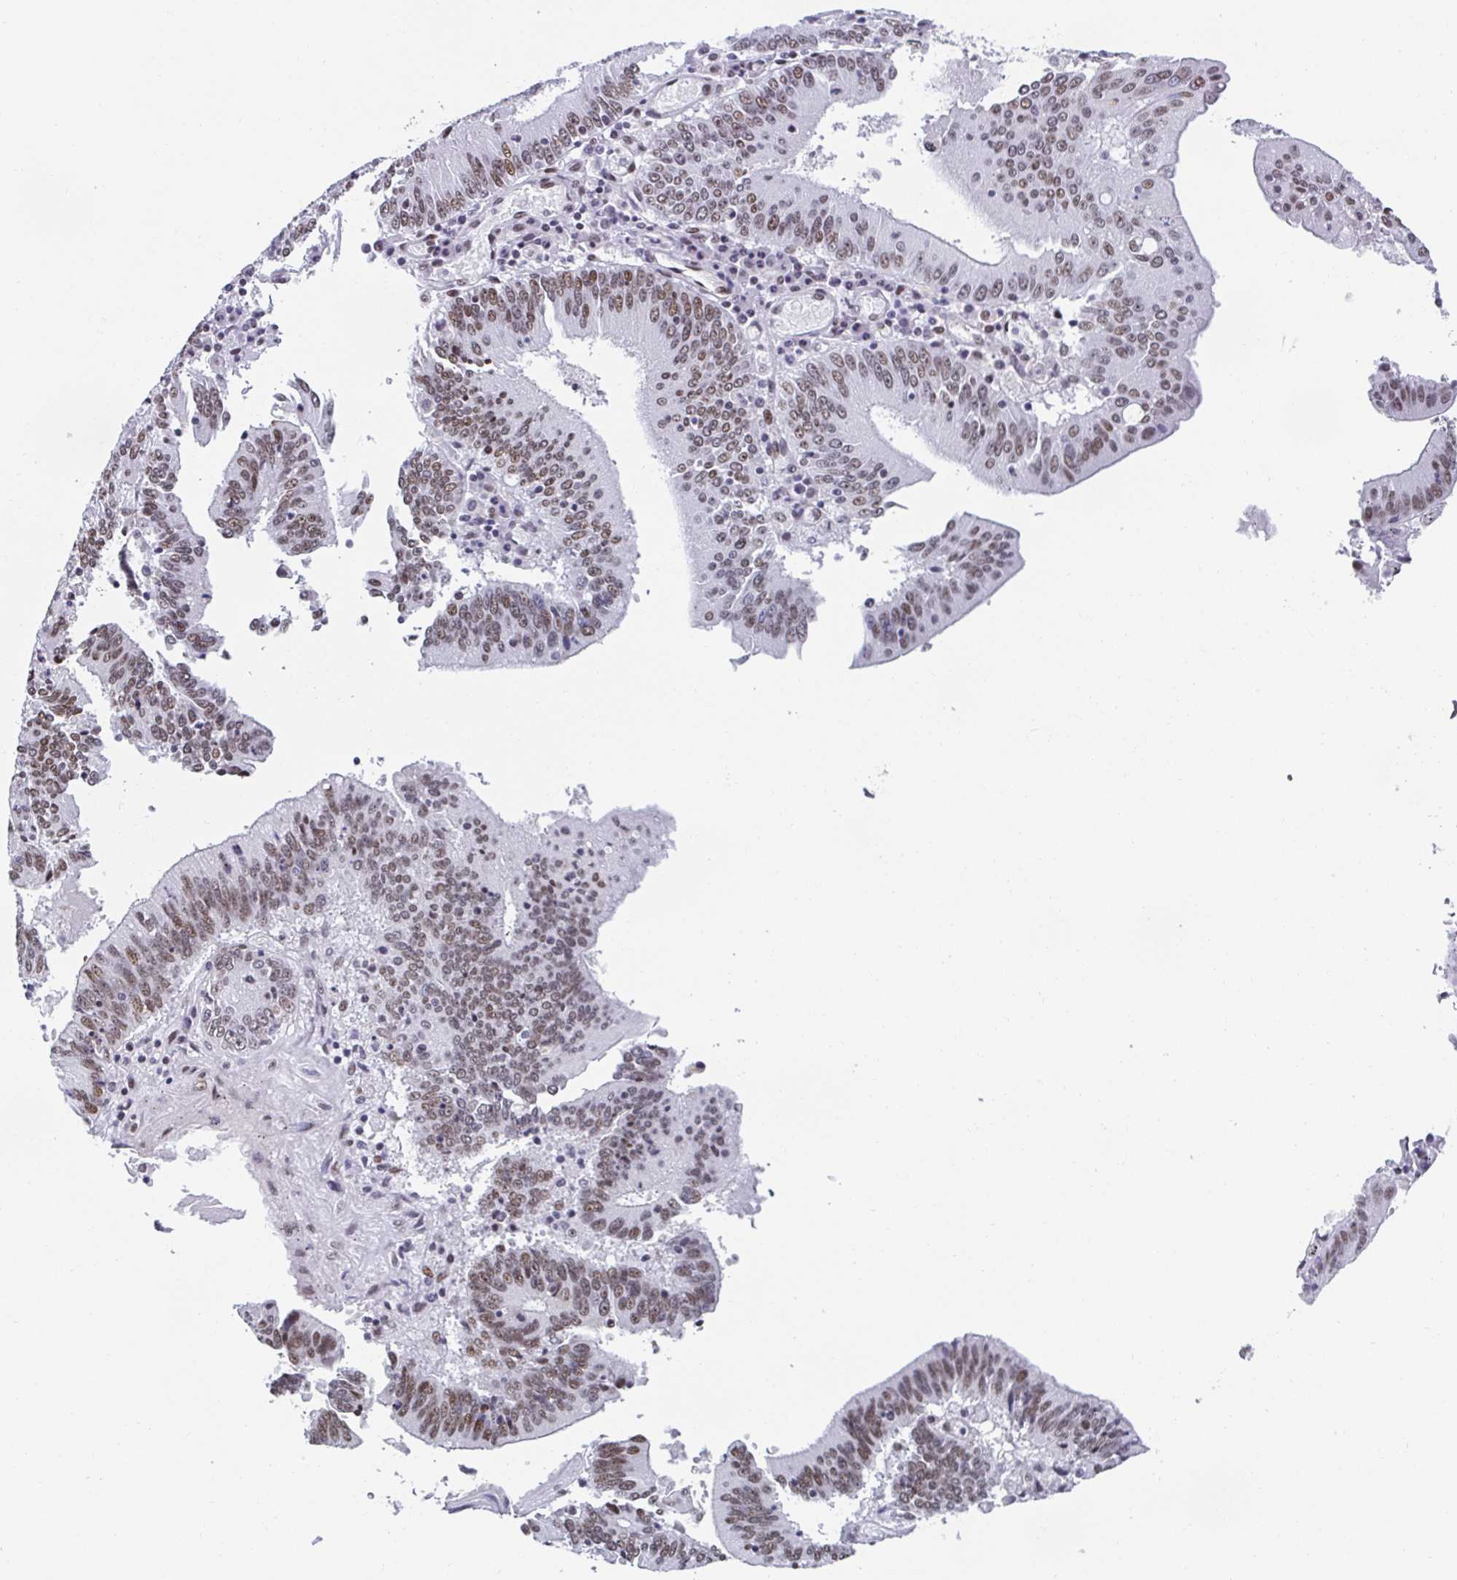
{"staining": {"intensity": "moderate", "quantity": ">75%", "location": "nuclear"}, "tissue": "stomach cancer", "cell_type": "Tumor cells", "image_type": "cancer", "snomed": [{"axis": "morphology", "description": "Adenocarcinoma, NOS"}, {"axis": "topography", "description": "Stomach, upper"}], "caption": "Human stomach cancer stained for a protein (brown) exhibits moderate nuclear positive positivity in approximately >75% of tumor cells.", "gene": "SLC7A10", "patient": {"sex": "male", "age": 68}}